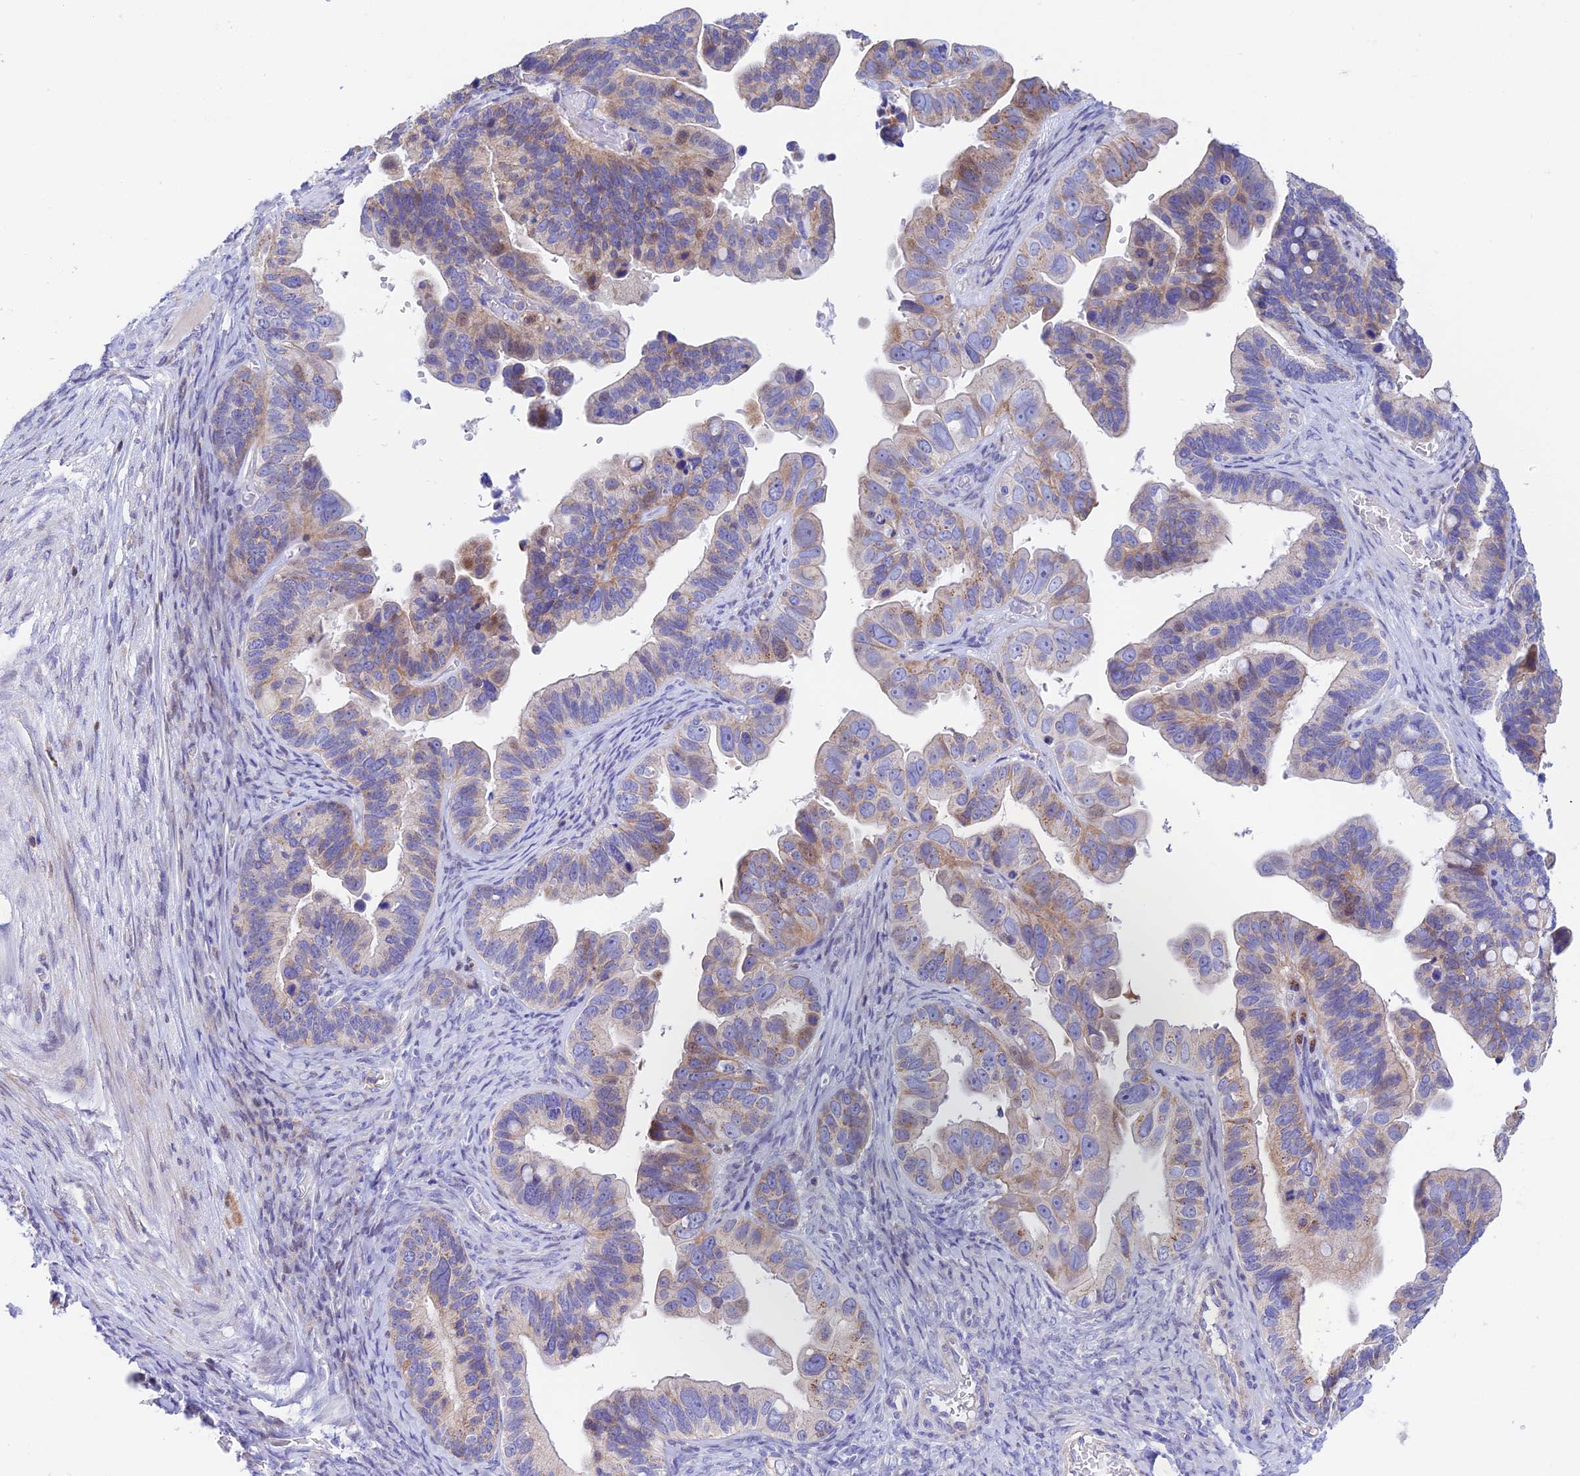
{"staining": {"intensity": "moderate", "quantity": "<25%", "location": "cytoplasmic/membranous"}, "tissue": "ovarian cancer", "cell_type": "Tumor cells", "image_type": "cancer", "snomed": [{"axis": "morphology", "description": "Cystadenocarcinoma, serous, NOS"}, {"axis": "topography", "description": "Ovary"}], "caption": "Approximately <25% of tumor cells in ovarian cancer exhibit moderate cytoplasmic/membranous protein expression as visualized by brown immunohistochemical staining.", "gene": "PRIM1", "patient": {"sex": "female", "age": 56}}